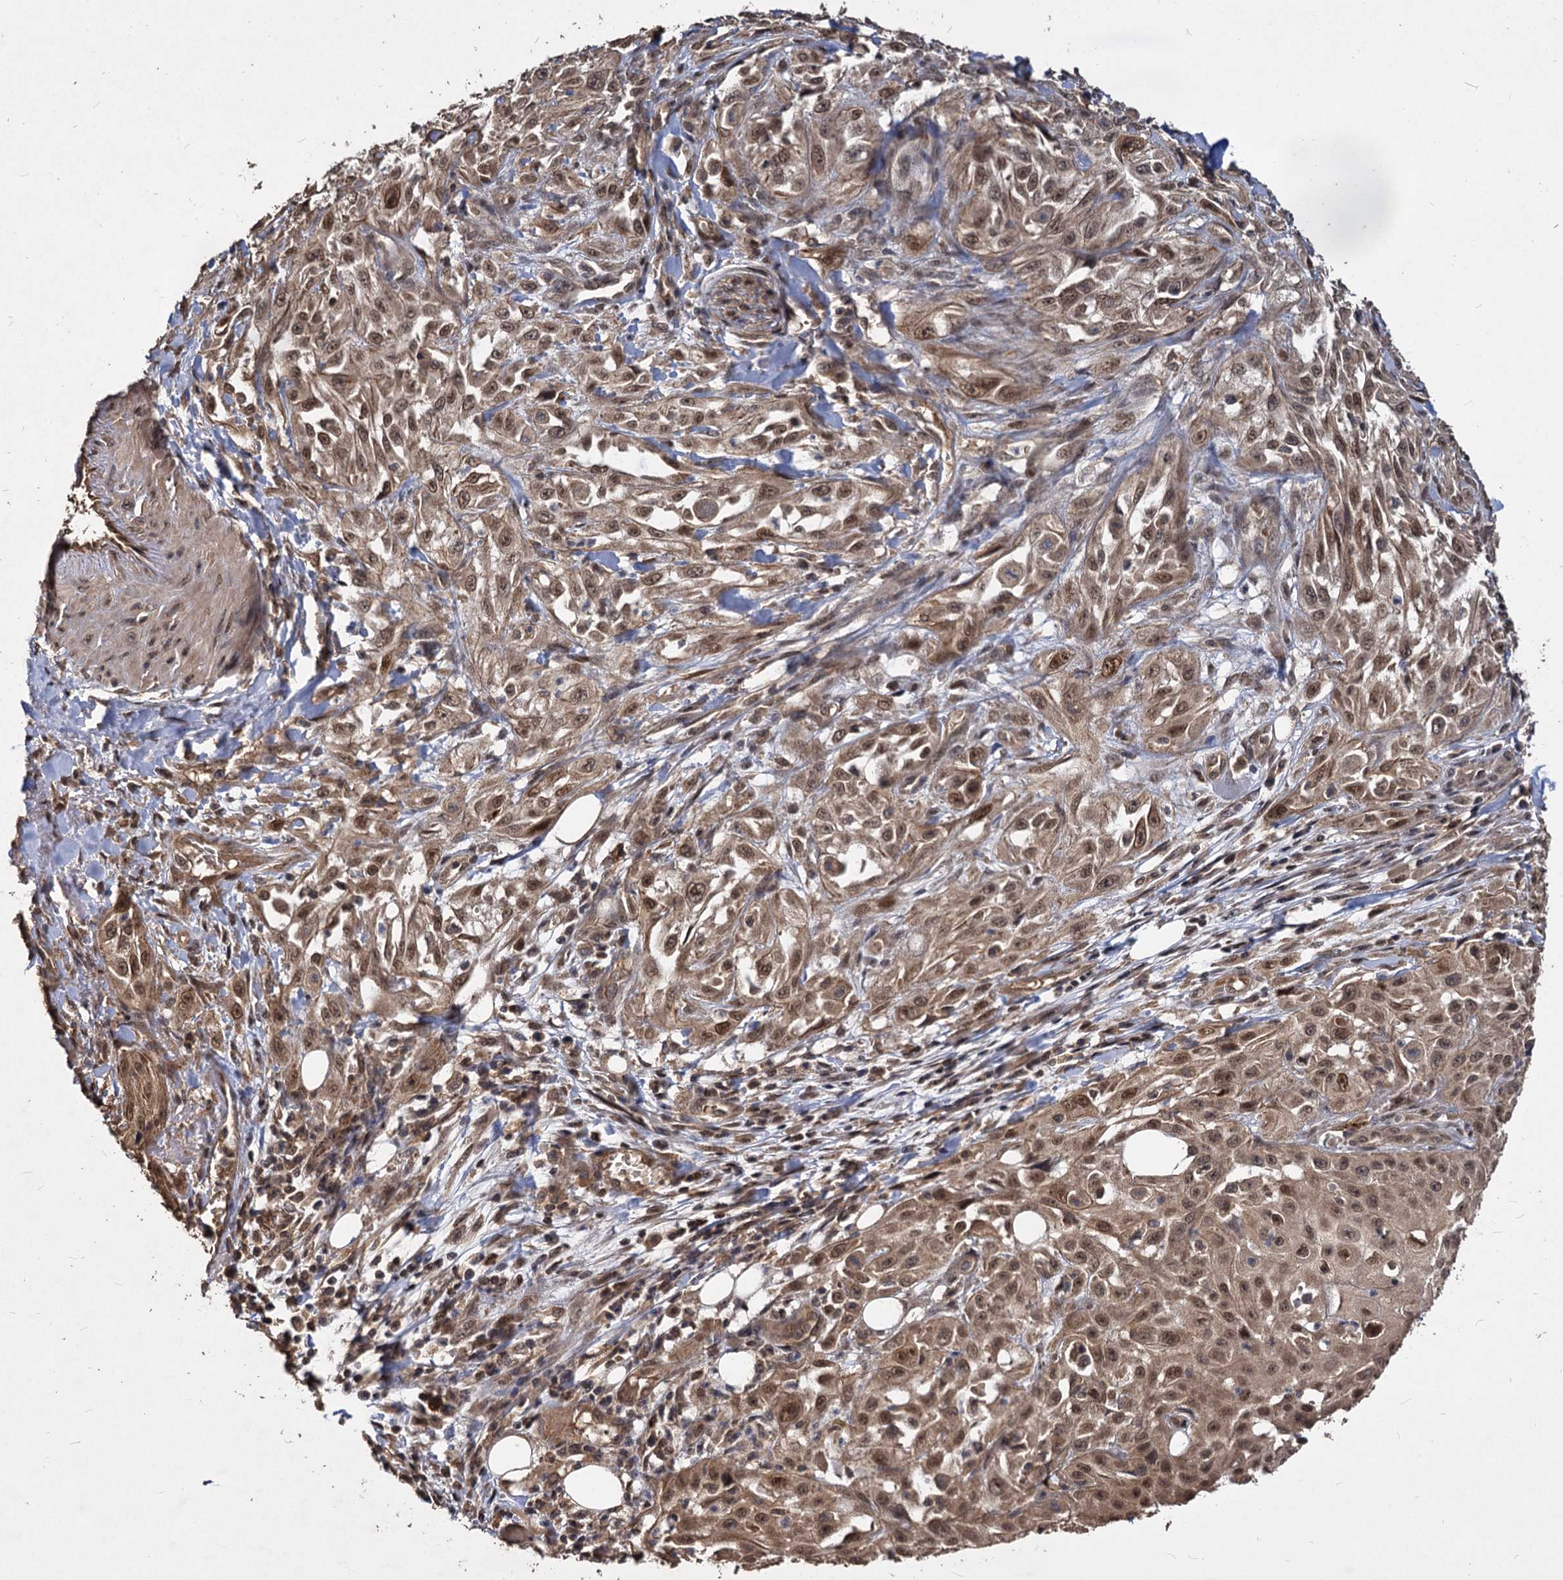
{"staining": {"intensity": "moderate", "quantity": ">75%", "location": "cytoplasmic/membranous,nuclear"}, "tissue": "skin cancer", "cell_type": "Tumor cells", "image_type": "cancer", "snomed": [{"axis": "morphology", "description": "Squamous cell carcinoma, NOS"}, {"axis": "morphology", "description": "Squamous cell carcinoma, metastatic, NOS"}, {"axis": "topography", "description": "Skin"}, {"axis": "topography", "description": "Lymph node"}], "caption": "Immunohistochemical staining of human skin cancer exhibits moderate cytoplasmic/membranous and nuclear protein staining in approximately >75% of tumor cells. (brown staining indicates protein expression, while blue staining denotes nuclei).", "gene": "VPS51", "patient": {"sex": "male", "age": 75}}